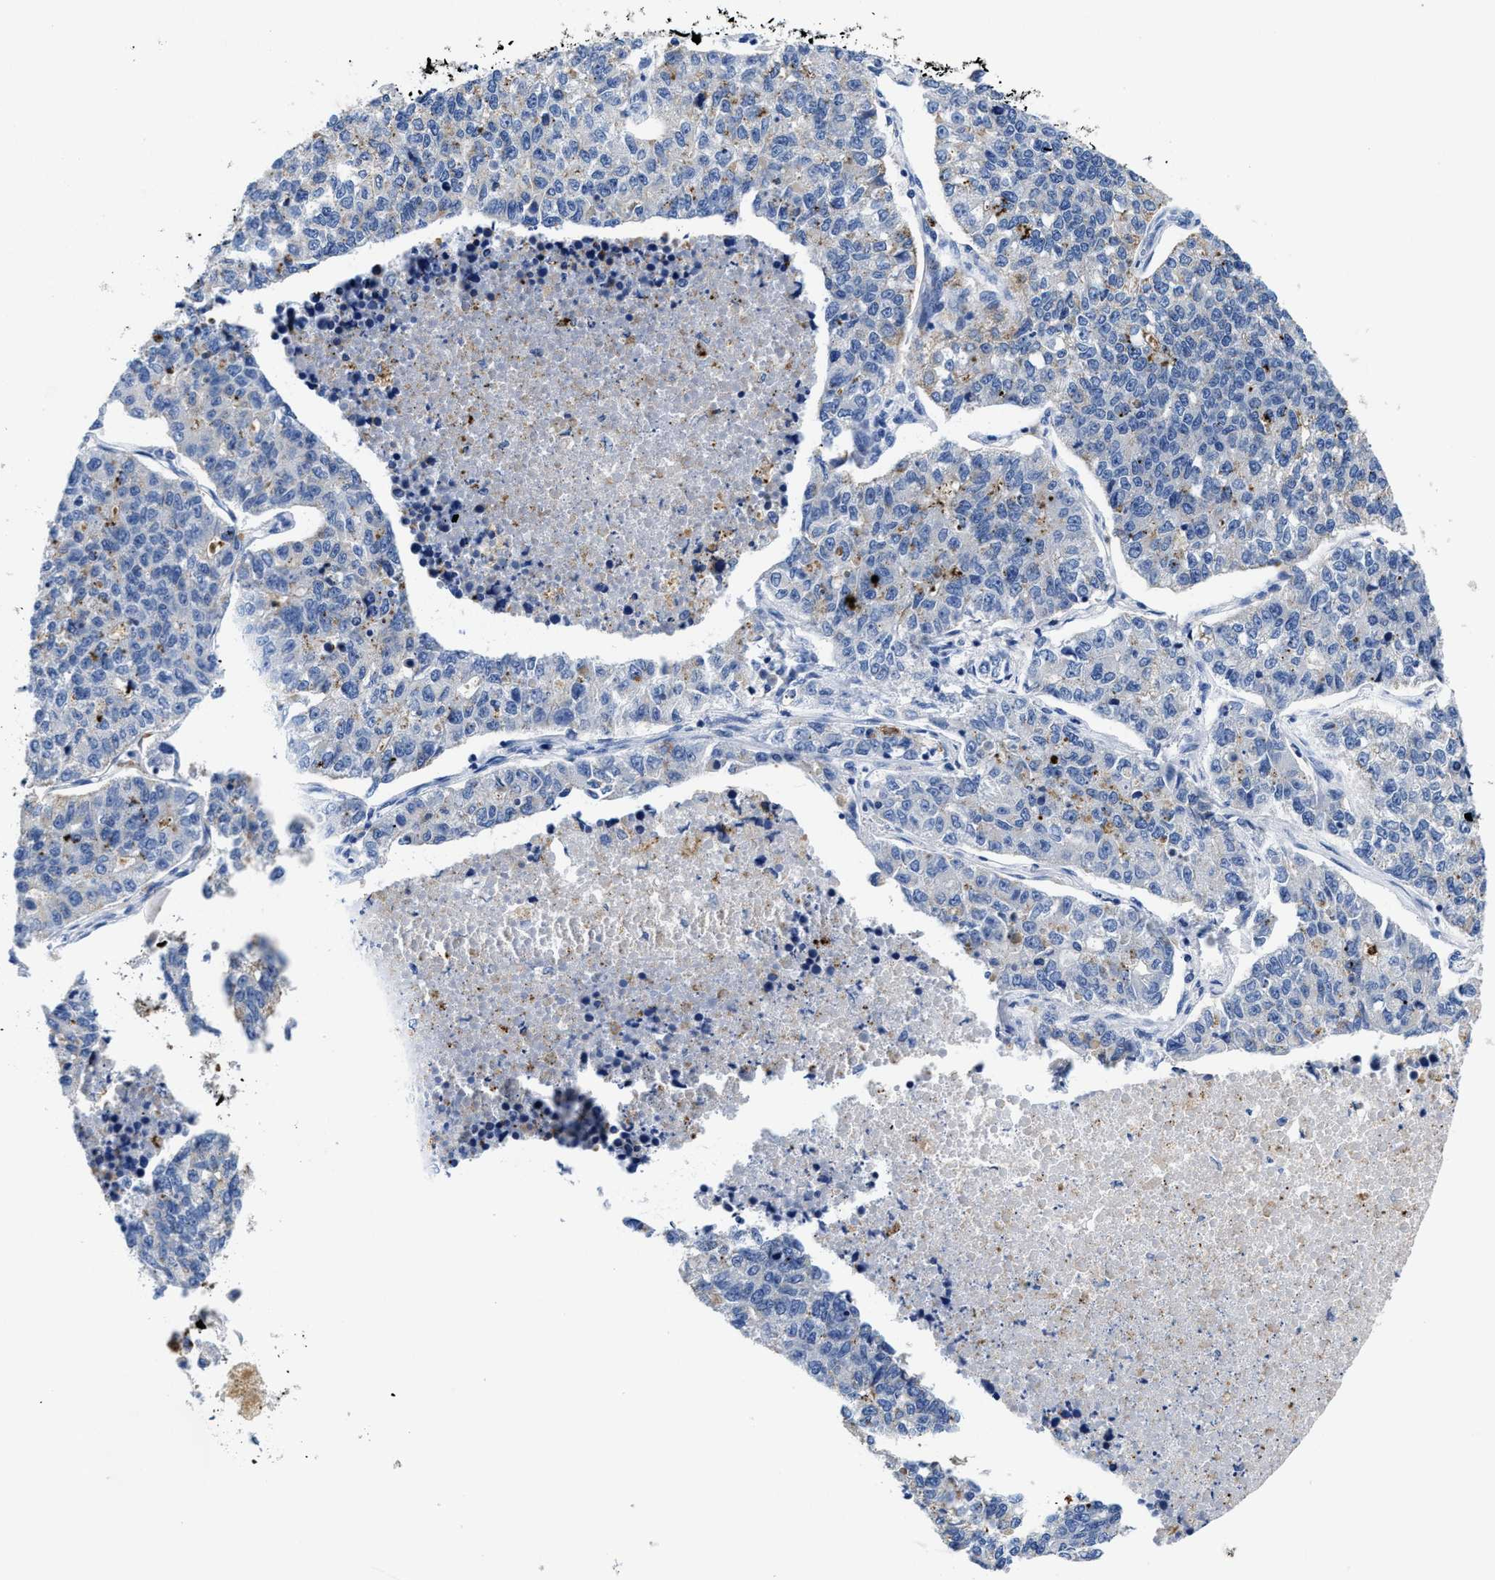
{"staining": {"intensity": "weak", "quantity": "<25%", "location": "cytoplasmic/membranous"}, "tissue": "lung cancer", "cell_type": "Tumor cells", "image_type": "cancer", "snomed": [{"axis": "morphology", "description": "Adenocarcinoma, NOS"}, {"axis": "topography", "description": "Lung"}], "caption": "High power microscopy image of an immunohistochemistry histopathology image of lung cancer, revealing no significant expression in tumor cells.", "gene": "TBRG4", "patient": {"sex": "male", "age": 49}}